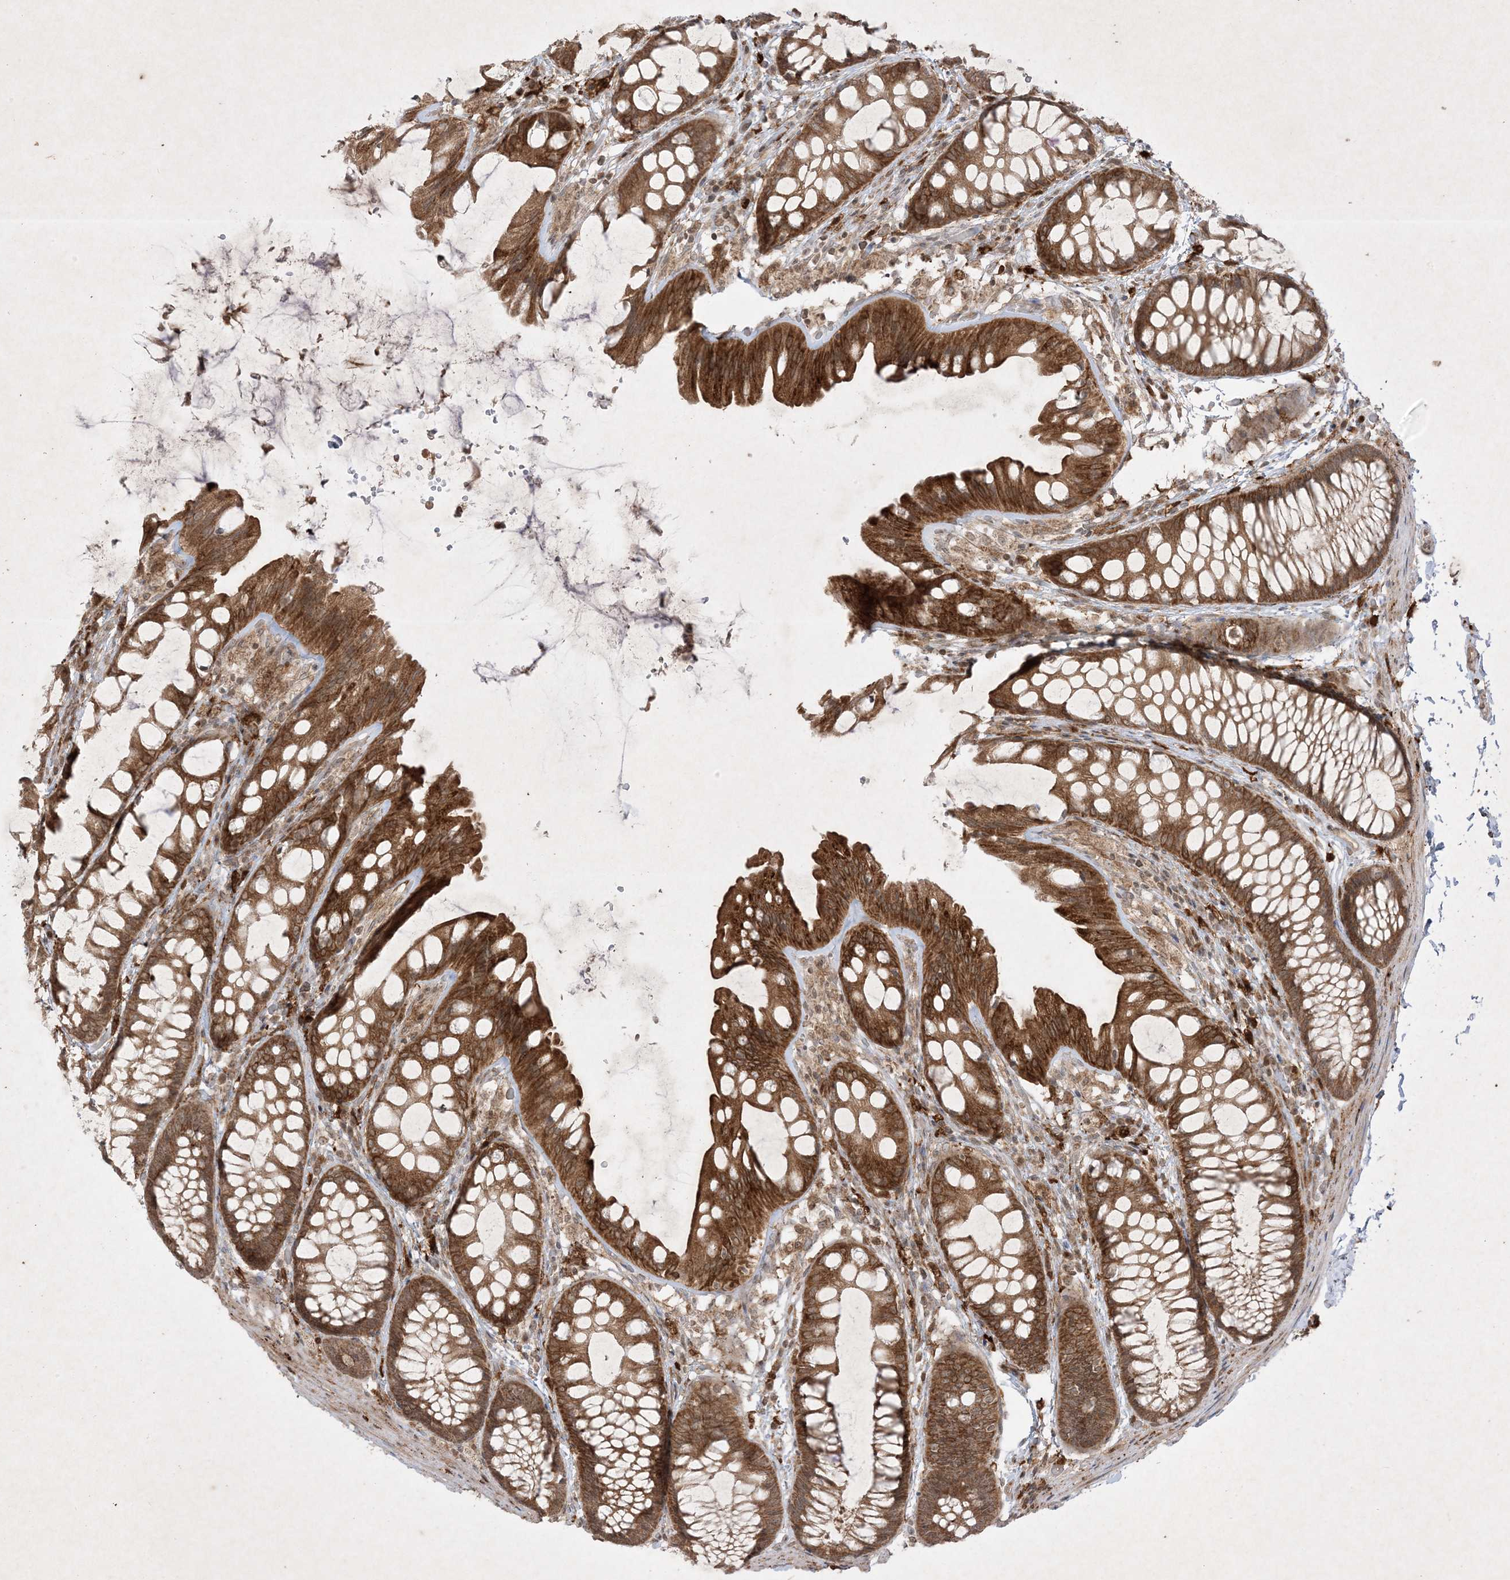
{"staining": {"intensity": "weak", "quantity": ">75%", "location": "cytoplasmic/membranous"}, "tissue": "colon", "cell_type": "Endothelial cells", "image_type": "normal", "snomed": [{"axis": "morphology", "description": "Normal tissue, NOS"}, {"axis": "topography", "description": "Colon"}], "caption": "IHC (DAB) staining of unremarkable human colon demonstrates weak cytoplasmic/membranous protein expression in about >75% of endothelial cells. The staining is performed using DAB brown chromogen to label protein expression. The nuclei are counter-stained blue using hematoxylin.", "gene": "PTK6", "patient": {"sex": "male", "age": 47}}